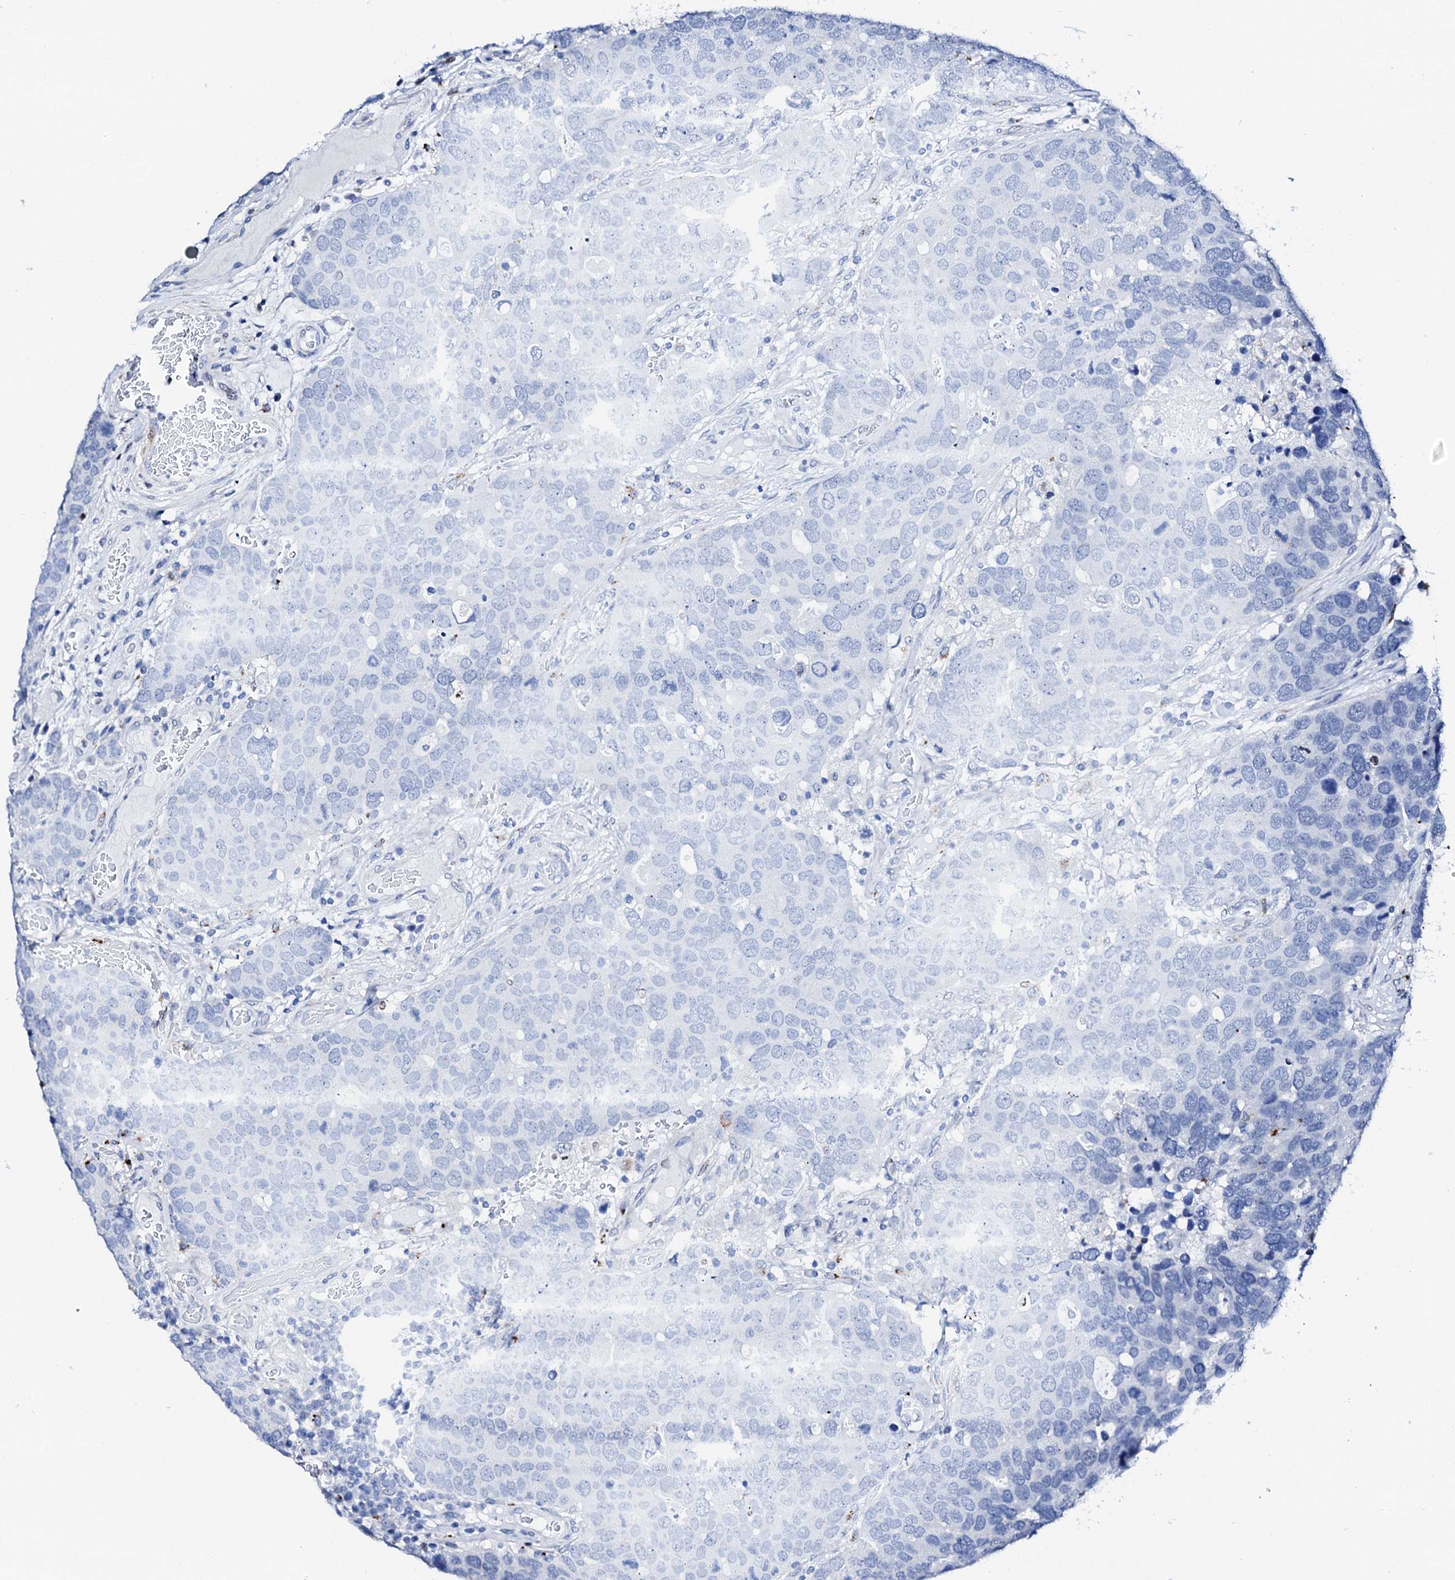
{"staining": {"intensity": "negative", "quantity": "none", "location": "none"}, "tissue": "breast cancer", "cell_type": "Tumor cells", "image_type": "cancer", "snomed": [{"axis": "morphology", "description": "Duct carcinoma"}, {"axis": "topography", "description": "Breast"}], "caption": "A high-resolution photomicrograph shows IHC staining of intraductal carcinoma (breast), which exhibits no significant positivity in tumor cells.", "gene": "NRIP2", "patient": {"sex": "female", "age": 83}}